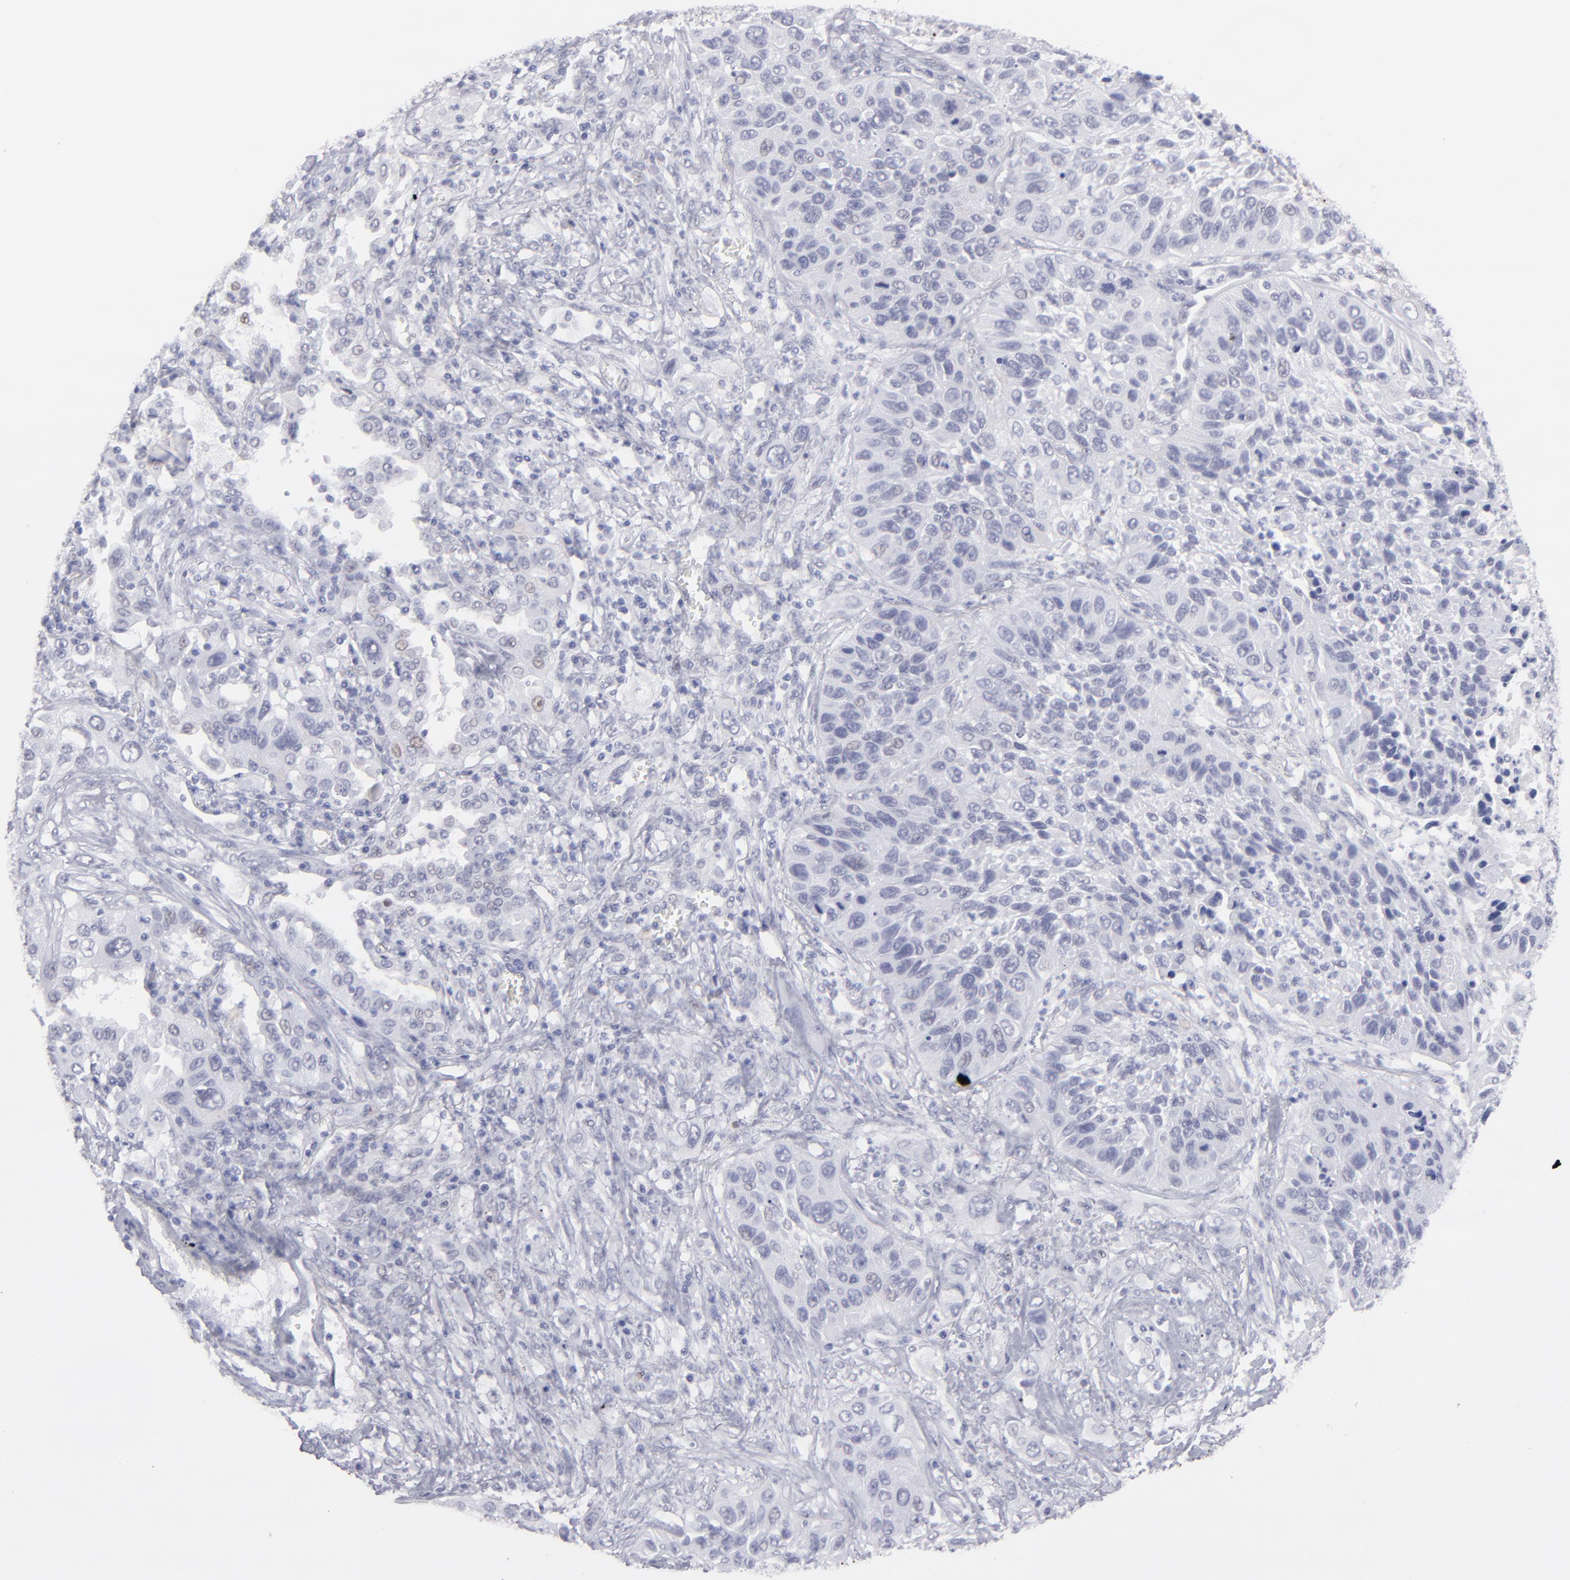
{"staining": {"intensity": "negative", "quantity": "none", "location": "none"}, "tissue": "lung cancer", "cell_type": "Tumor cells", "image_type": "cancer", "snomed": [{"axis": "morphology", "description": "Squamous cell carcinoma, NOS"}, {"axis": "topography", "description": "Lung"}], "caption": "A micrograph of lung cancer (squamous cell carcinoma) stained for a protein reveals no brown staining in tumor cells.", "gene": "ALDOB", "patient": {"sex": "female", "age": 76}}